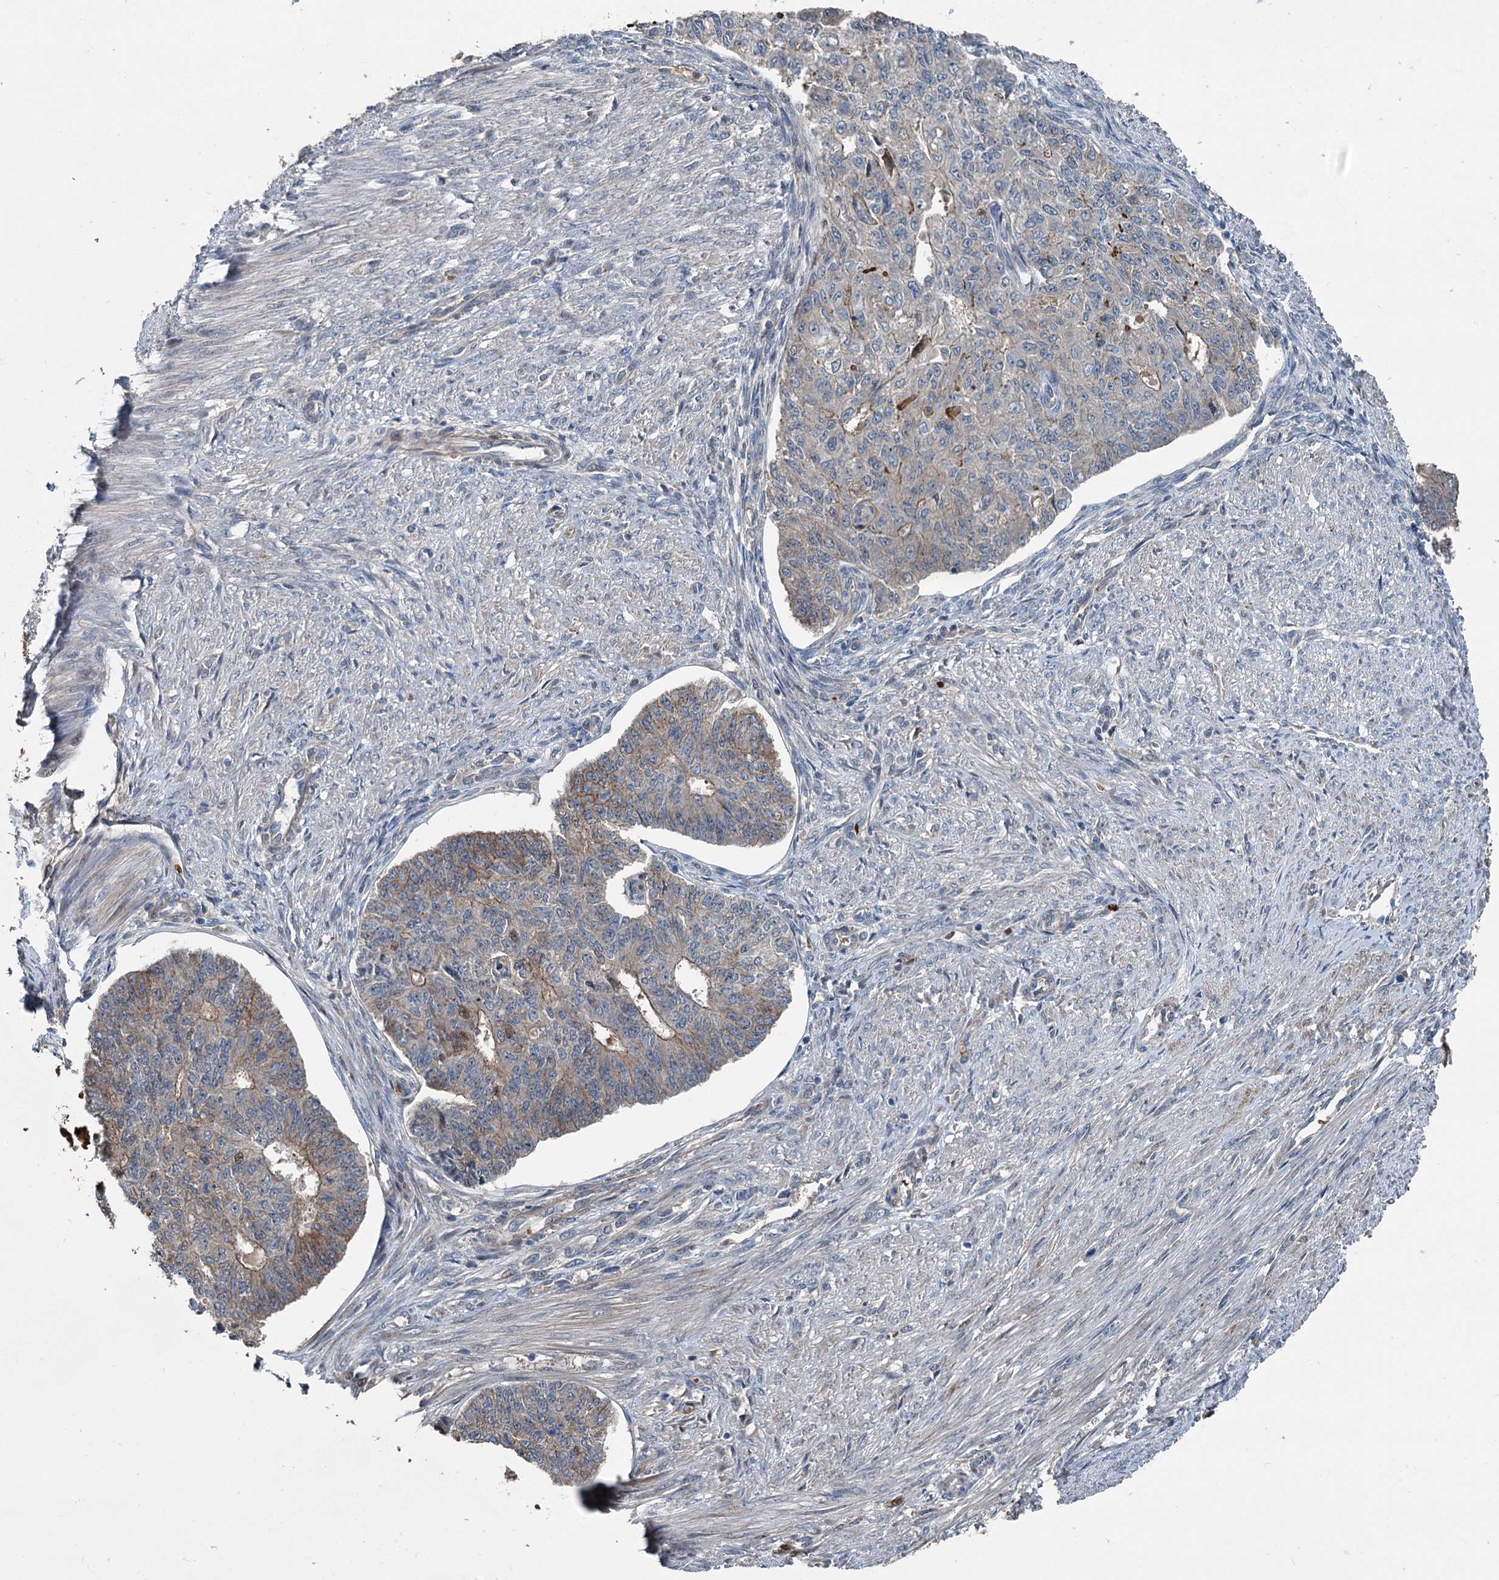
{"staining": {"intensity": "moderate", "quantity": "<25%", "location": "cytoplasmic/membranous"}, "tissue": "endometrial cancer", "cell_type": "Tumor cells", "image_type": "cancer", "snomed": [{"axis": "morphology", "description": "Adenocarcinoma, NOS"}, {"axis": "topography", "description": "Endometrium"}], "caption": "High-magnification brightfield microscopy of adenocarcinoma (endometrial) stained with DAB (brown) and counterstained with hematoxylin (blue). tumor cells exhibit moderate cytoplasmic/membranous staining is seen in about<25% of cells. The staining was performed using DAB to visualize the protein expression in brown, while the nuclei were stained in blue with hematoxylin (Magnification: 20x).", "gene": "TEDC1", "patient": {"sex": "female", "age": 32}}